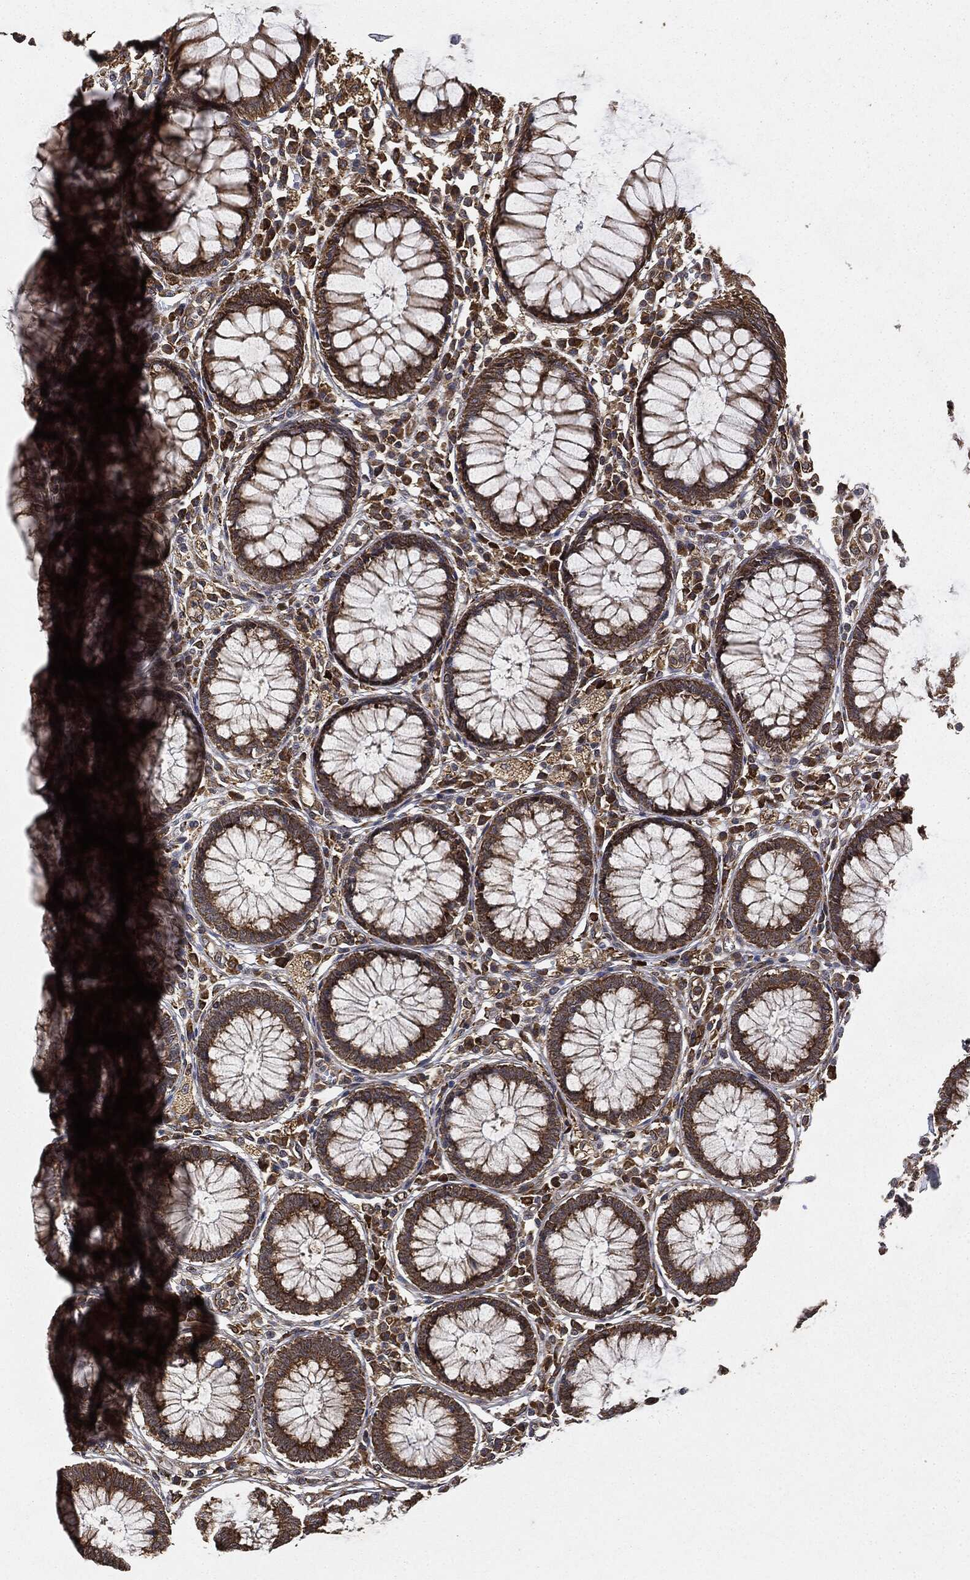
{"staining": {"intensity": "strong", "quantity": "<25%", "location": "cytoplasmic/membranous"}, "tissue": "colon", "cell_type": "Endothelial cells", "image_type": "normal", "snomed": [{"axis": "morphology", "description": "Normal tissue, NOS"}, {"axis": "topography", "description": "Colon"}], "caption": "Immunohistochemistry image of normal colon: human colon stained using IHC exhibits medium levels of strong protein expression localized specifically in the cytoplasmic/membranous of endothelial cells, appearing as a cytoplasmic/membranous brown color.", "gene": "MIER2", "patient": {"sex": "male", "age": 65}}